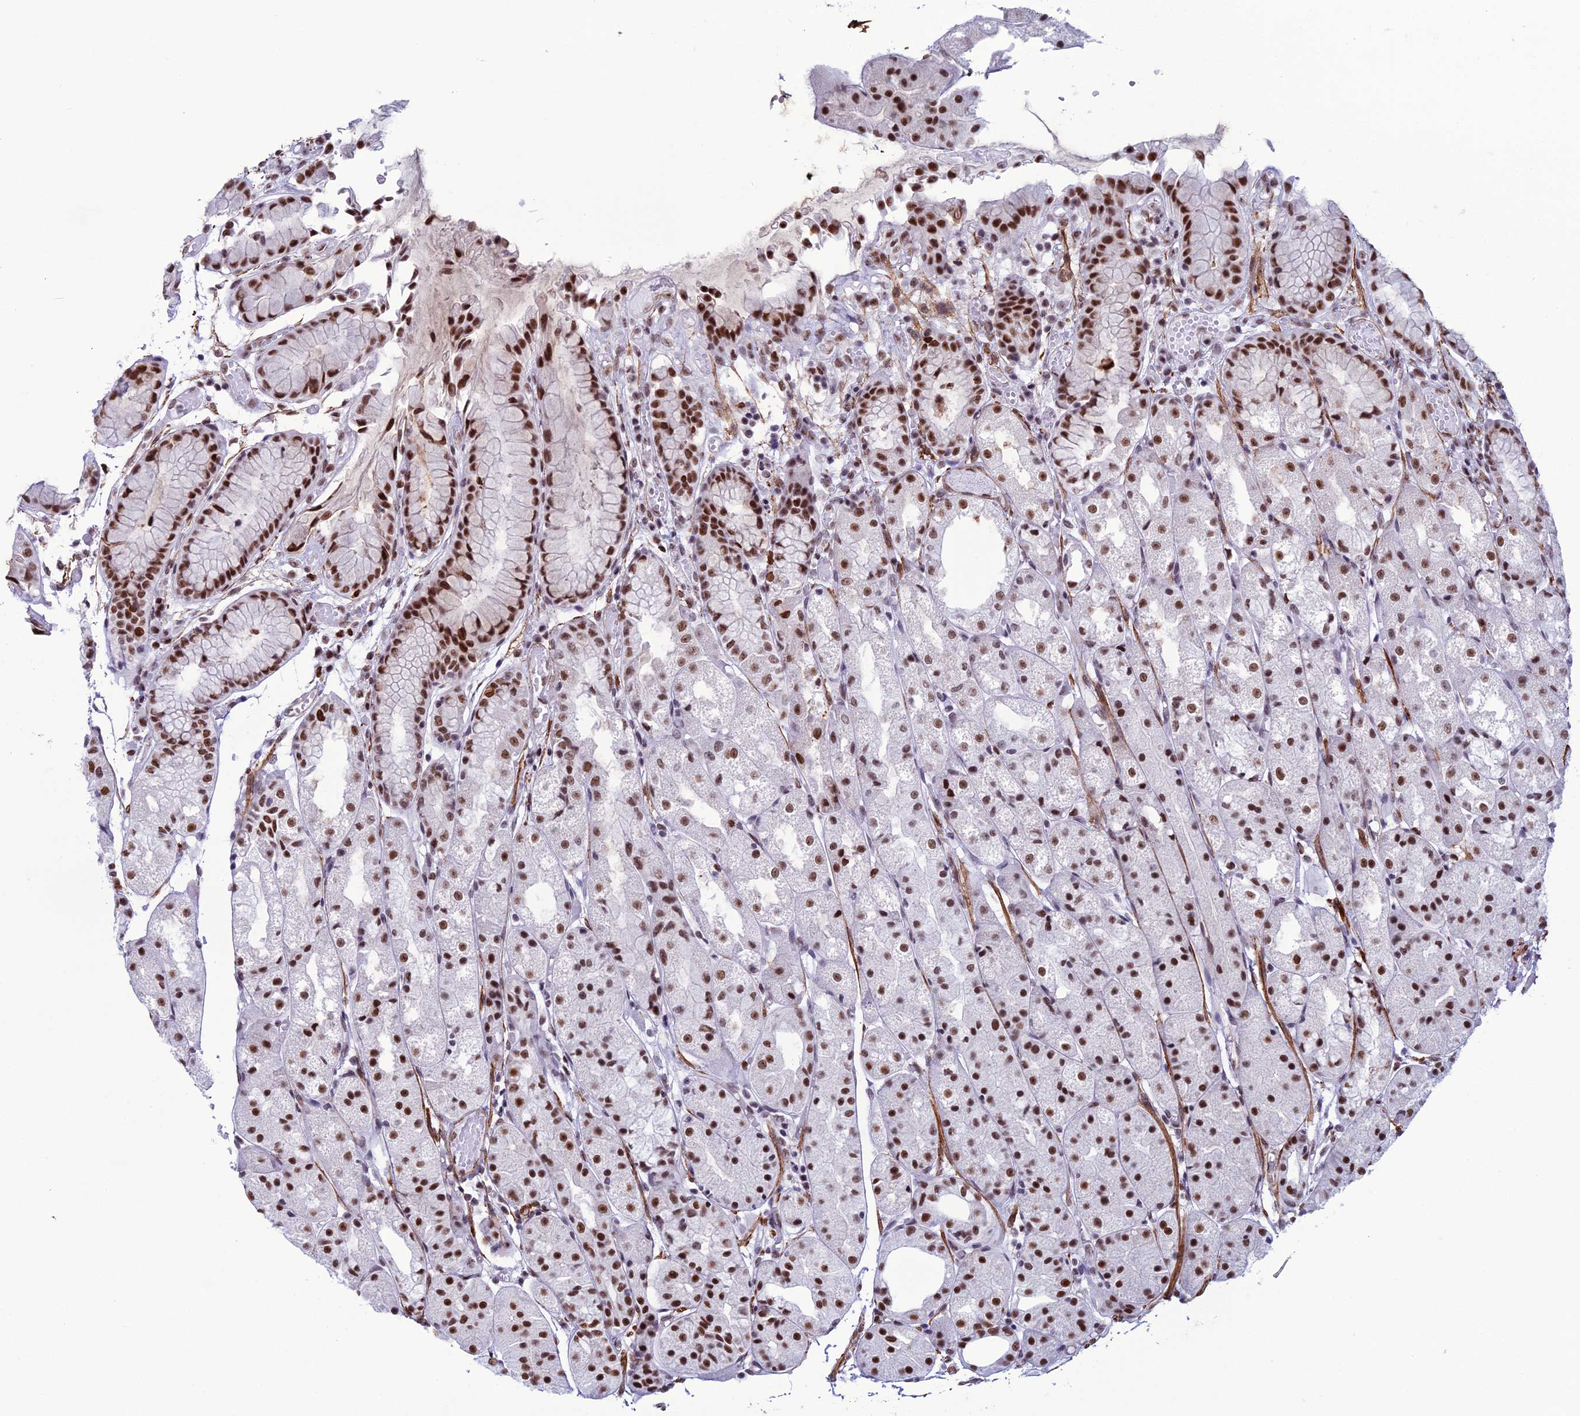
{"staining": {"intensity": "strong", "quantity": ">75%", "location": "nuclear"}, "tissue": "stomach", "cell_type": "Glandular cells", "image_type": "normal", "snomed": [{"axis": "morphology", "description": "Normal tissue, NOS"}, {"axis": "topography", "description": "Stomach, upper"}], "caption": "A brown stain labels strong nuclear positivity of a protein in glandular cells of normal stomach. (Brightfield microscopy of DAB IHC at high magnification).", "gene": "U2AF1", "patient": {"sex": "male", "age": 72}}